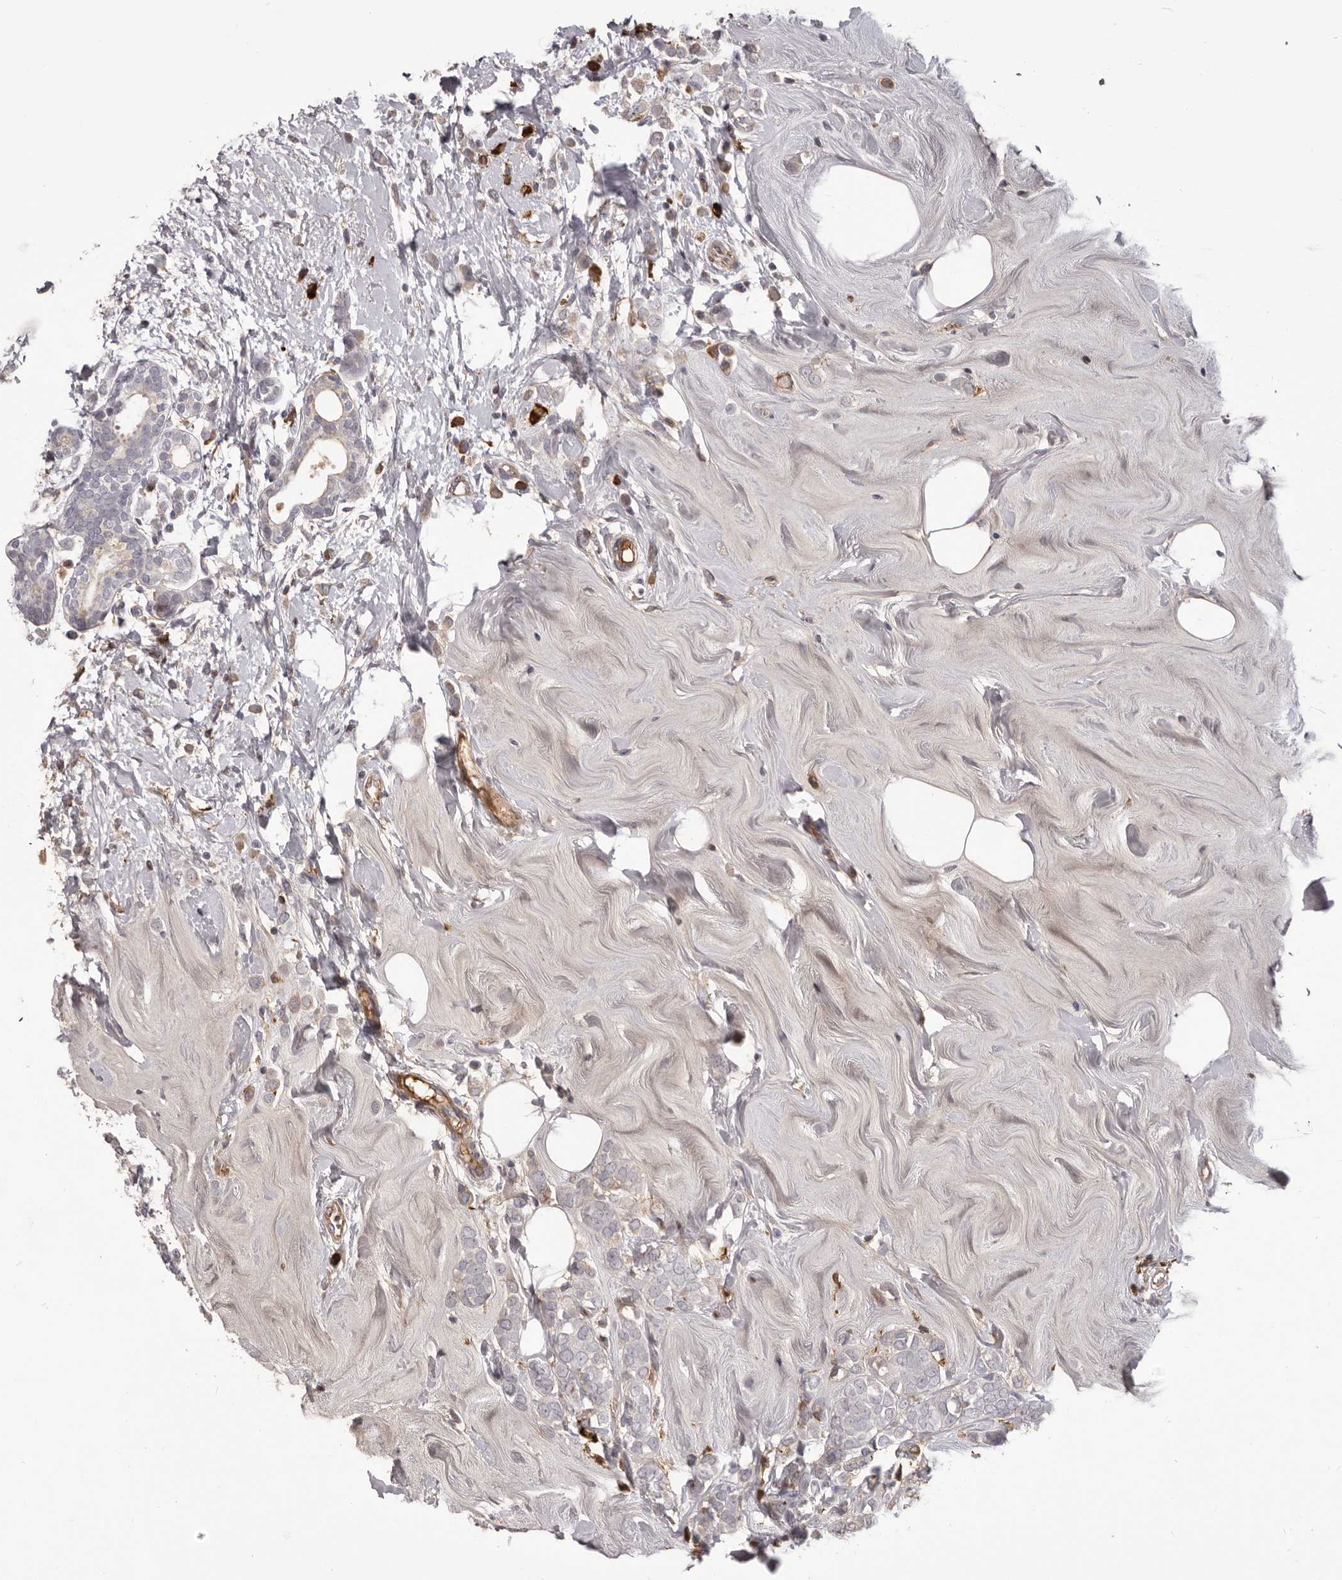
{"staining": {"intensity": "moderate", "quantity": "<25%", "location": "cytoplasmic/membranous"}, "tissue": "breast cancer", "cell_type": "Tumor cells", "image_type": "cancer", "snomed": [{"axis": "morphology", "description": "Lobular carcinoma"}, {"axis": "topography", "description": "Breast"}], "caption": "This histopathology image exhibits IHC staining of breast cancer, with low moderate cytoplasmic/membranous positivity in approximately <25% of tumor cells.", "gene": "OTUD3", "patient": {"sex": "female", "age": 47}}